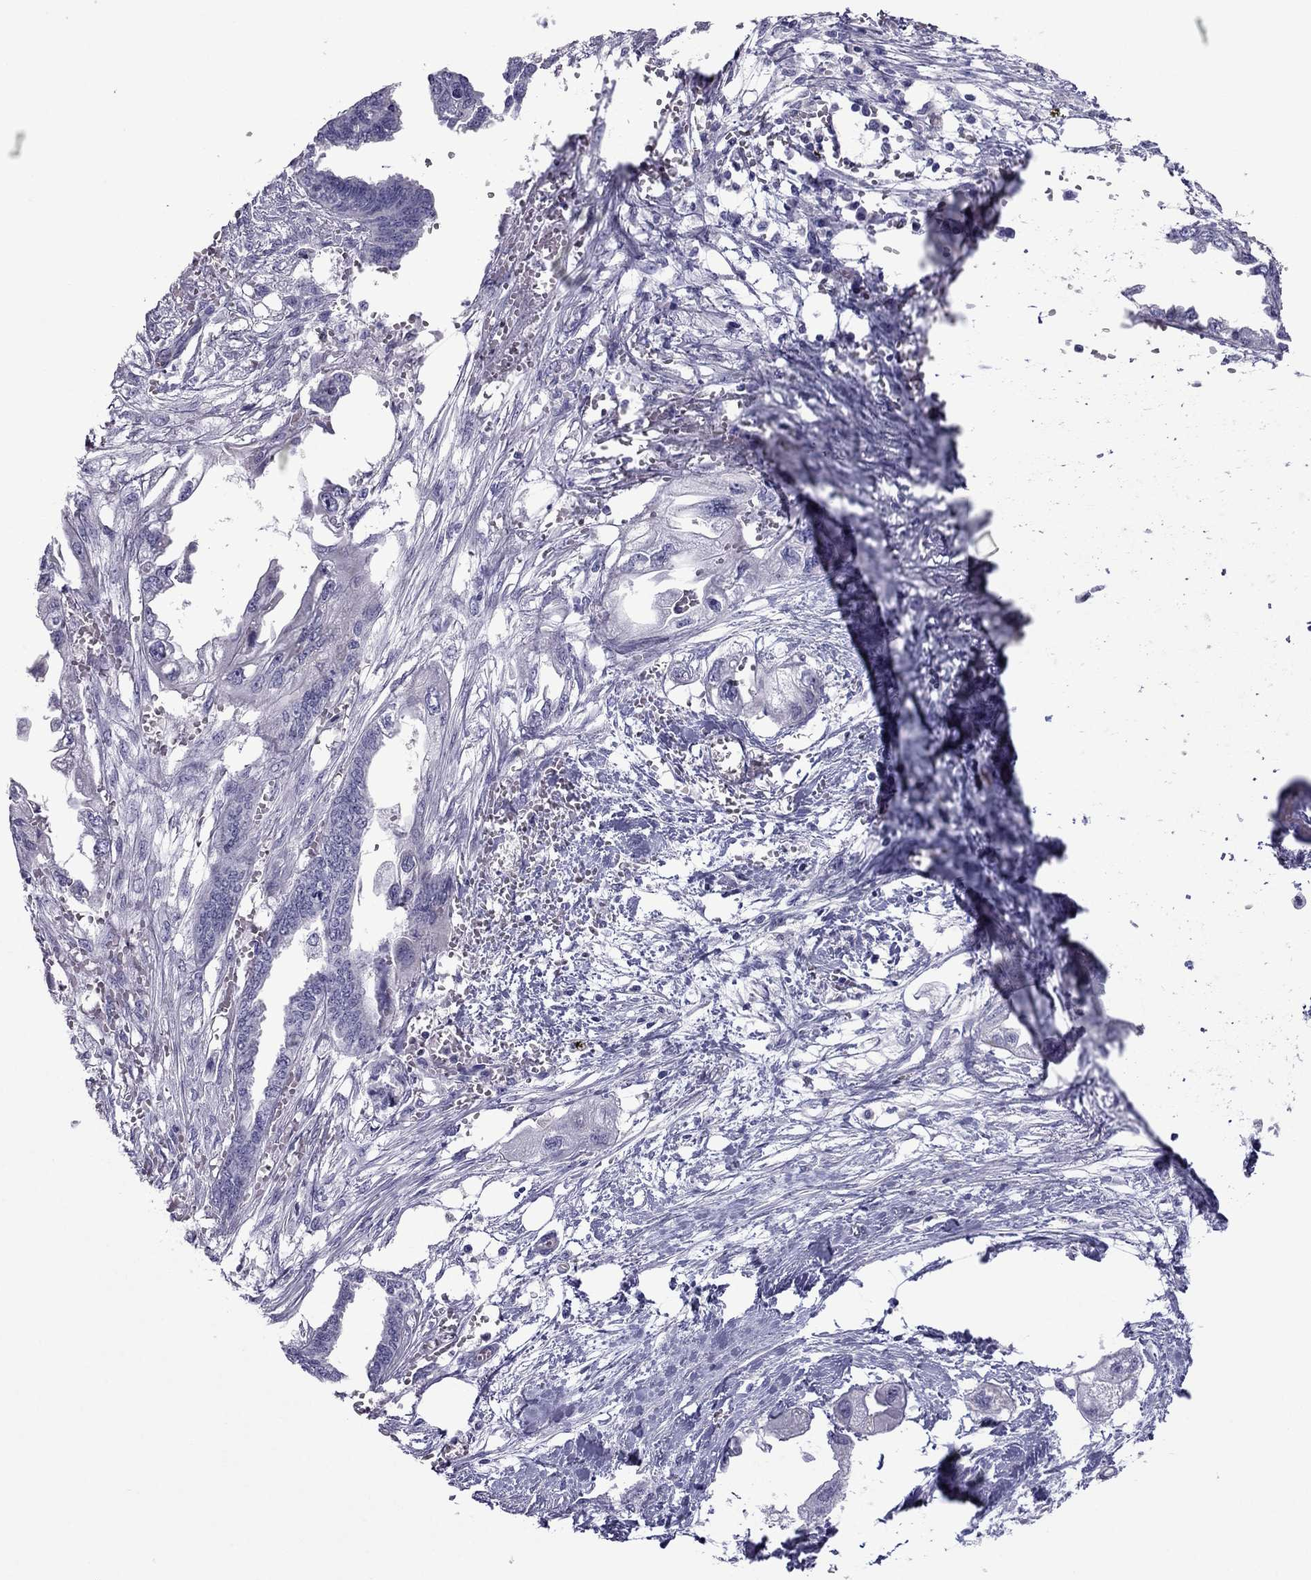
{"staining": {"intensity": "negative", "quantity": "none", "location": "none"}, "tissue": "endometrial cancer", "cell_type": "Tumor cells", "image_type": "cancer", "snomed": [{"axis": "morphology", "description": "Adenocarcinoma, NOS"}, {"axis": "morphology", "description": "Adenocarcinoma, metastatic, NOS"}, {"axis": "topography", "description": "Adipose tissue"}, {"axis": "topography", "description": "Endometrium"}], "caption": "Immunohistochemical staining of endometrial cancer demonstrates no significant staining in tumor cells. (IHC, brightfield microscopy, high magnification).", "gene": "MYLK3", "patient": {"sex": "female", "age": 67}}